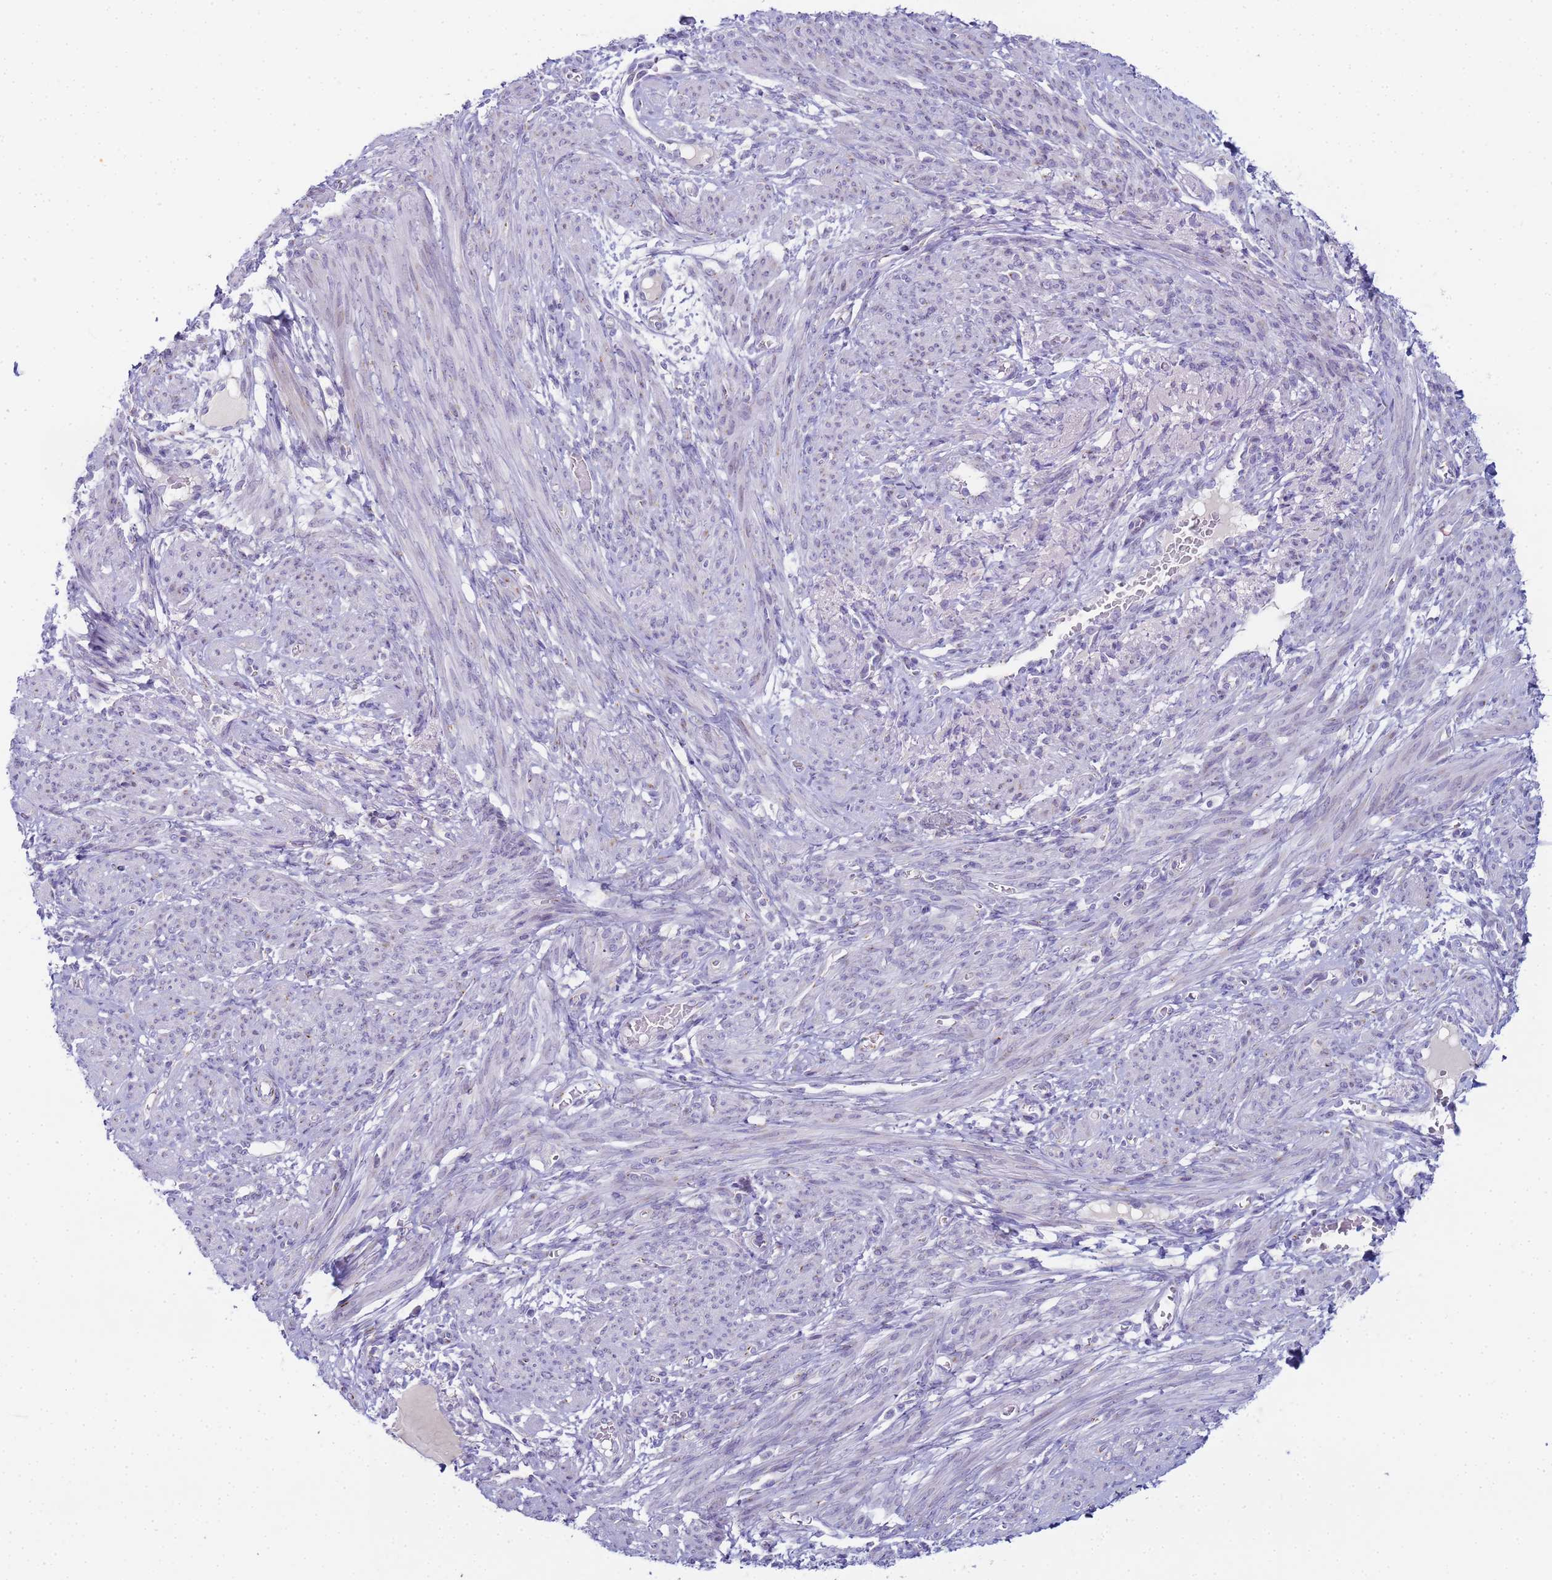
{"staining": {"intensity": "negative", "quantity": "none", "location": "none"}, "tissue": "smooth muscle", "cell_type": "Smooth muscle cells", "image_type": "normal", "snomed": [{"axis": "morphology", "description": "Normal tissue, NOS"}, {"axis": "topography", "description": "Smooth muscle"}], "caption": "Photomicrograph shows no protein positivity in smooth muscle cells of unremarkable smooth muscle.", "gene": "CR1", "patient": {"sex": "female", "age": 39}}